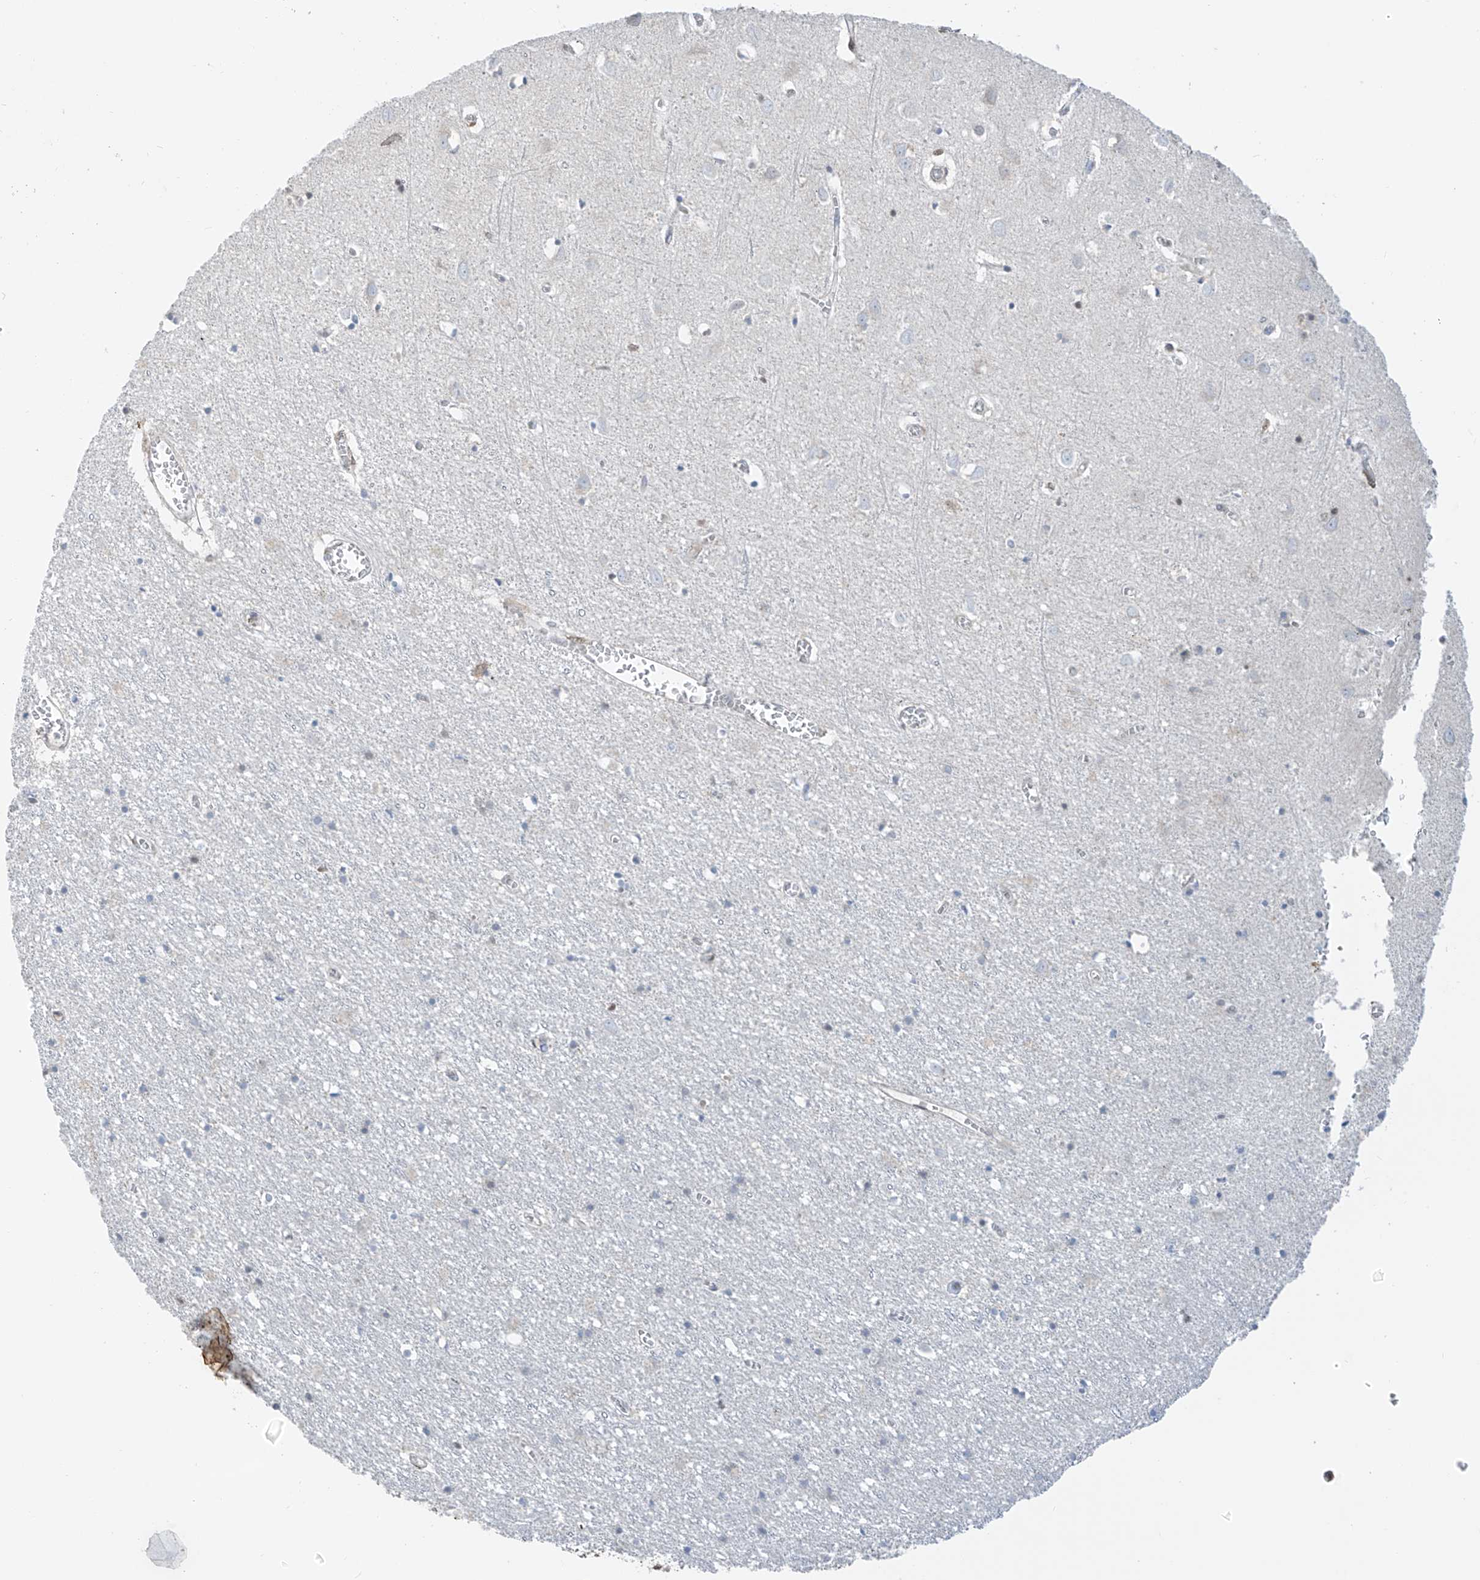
{"staining": {"intensity": "moderate", "quantity": ">75%", "location": "nuclear"}, "tissue": "cerebral cortex", "cell_type": "Endothelial cells", "image_type": "normal", "snomed": [{"axis": "morphology", "description": "Normal tissue, NOS"}, {"axis": "topography", "description": "Cerebral cortex"}], "caption": "About >75% of endothelial cells in unremarkable cerebral cortex display moderate nuclear protein expression as visualized by brown immunohistochemical staining.", "gene": "PM20D2", "patient": {"sex": "female", "age": 64}}